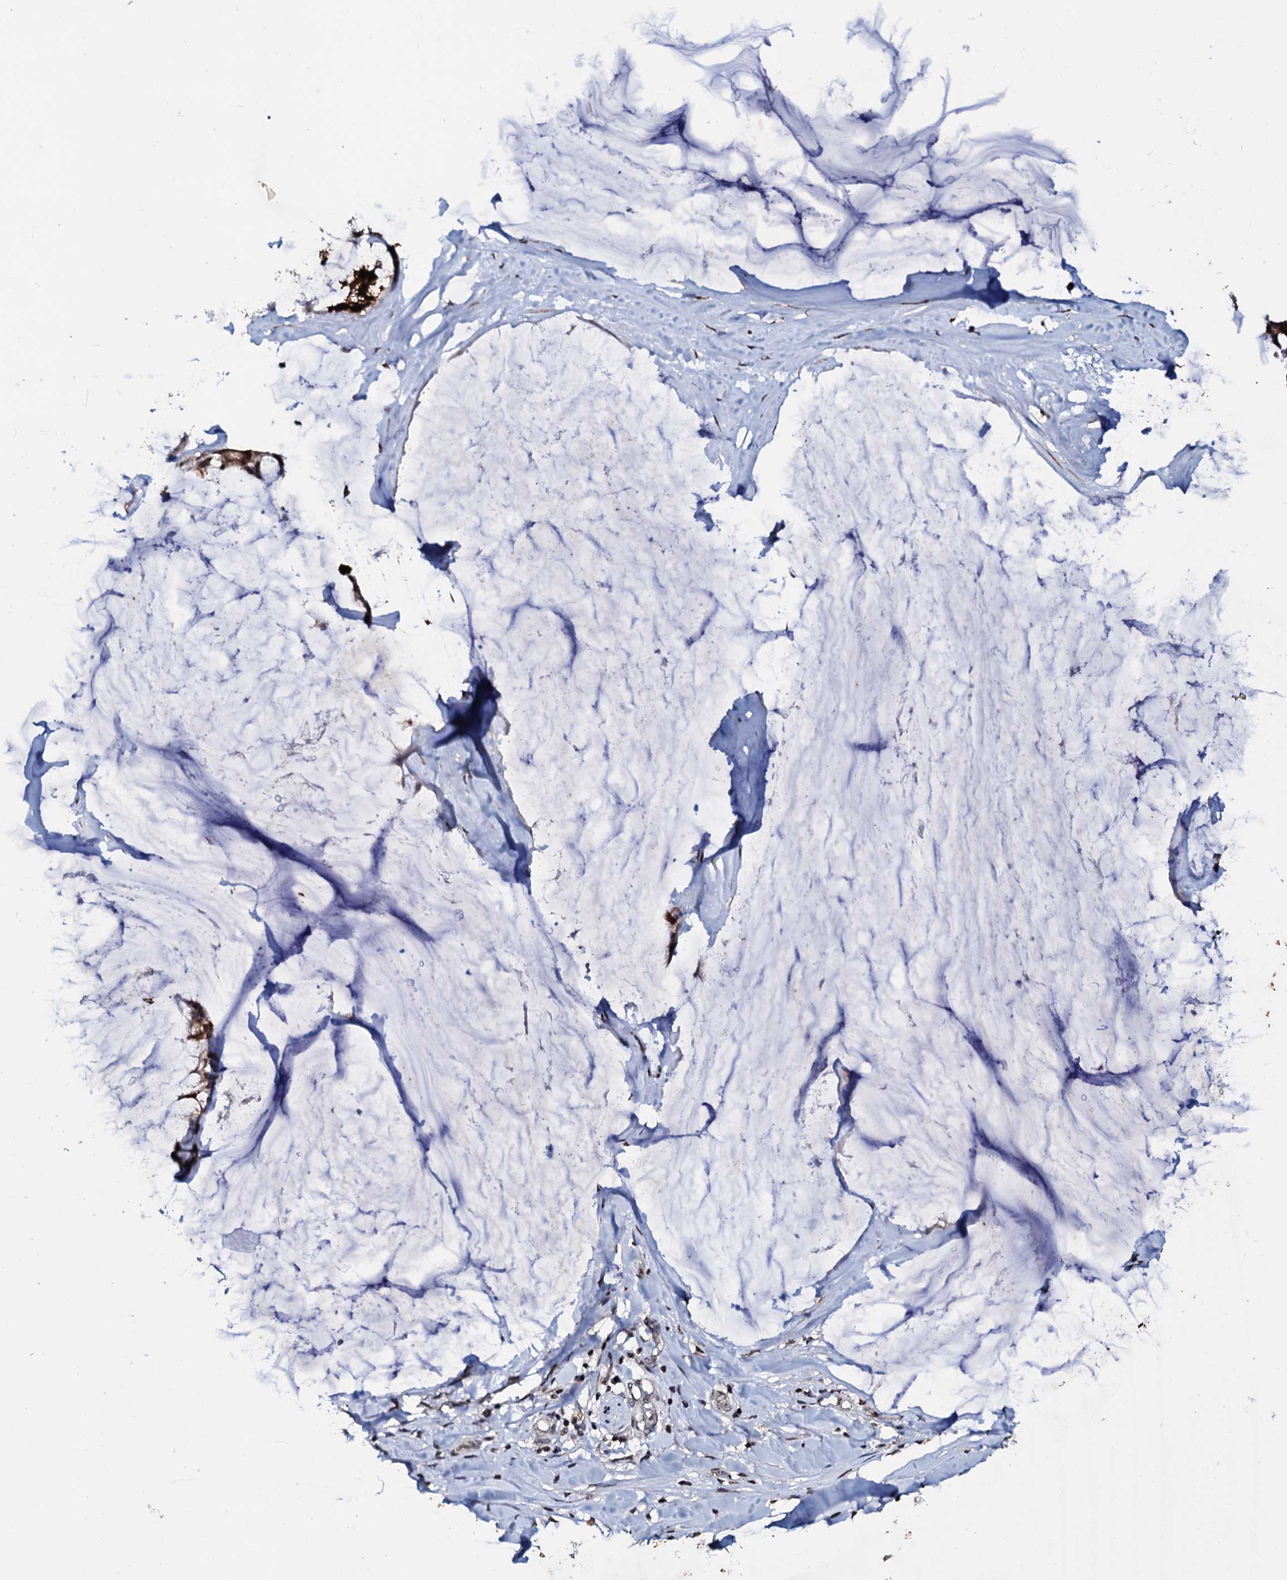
{"staining": {"intensity": "strong", "quantity": ">75%", "location": "cytoplasmic/membranous"}, "tissue": "ovarian cancer", "cell_type": "Tumor cells", "image_type": "cancer", "snomed": [{"axis": "morphology", "description": "Cystadenocarcinoma, mucinous, NOS"}, {"axis": "topography", "description": "Ovary"}], "caption": "A brown stain labels strong cytoplasmic/membranous staining of a protein in human ovarian mucinous cystadenocarcinoma tumor cells. Immunohistochemistry stains the protein of interest in brown and the nuclei are stained blue.", "gene": "LSM11", "patient": {"sex": "female", "age": 39}}